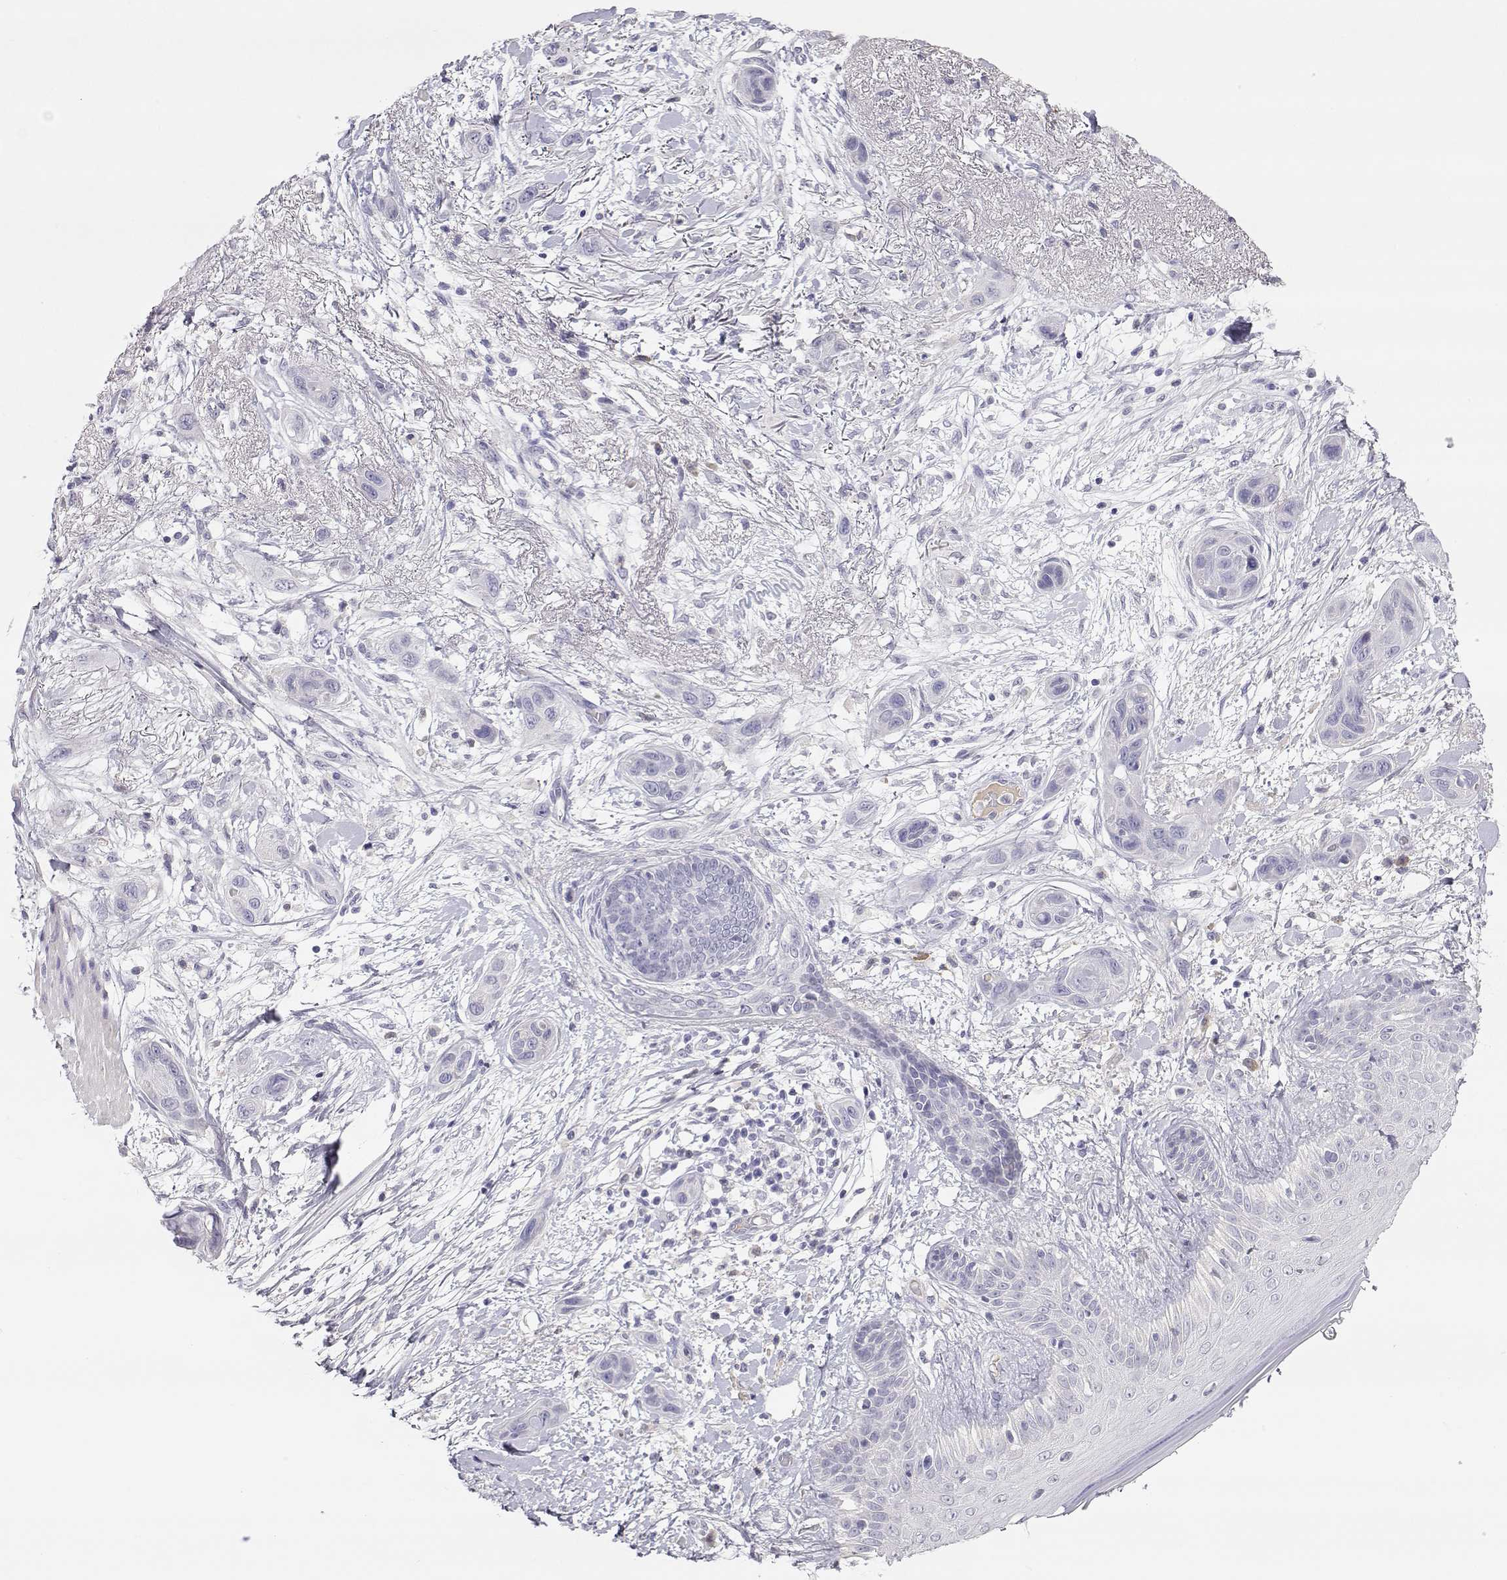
{"staining": {"intensity": "negative", "quantity": "none", "location": "none"}, "tissue": "skin cancer", "cell_type": "Tumor cells", "image_type": "cancer", "snomed": [{"axis": "morphology", "description": "Squamous cell carcinoma, NOS"}, {"axis": "topography", "description": "Skin"}], "caption": "DAB (3,3'-diaminobenzidine) immunohistochemical staining of human skin cancer shows no significant positivity in tumor cells.", "gene": "CDHR1", "patient": {"sex": "male", "age": 79}}